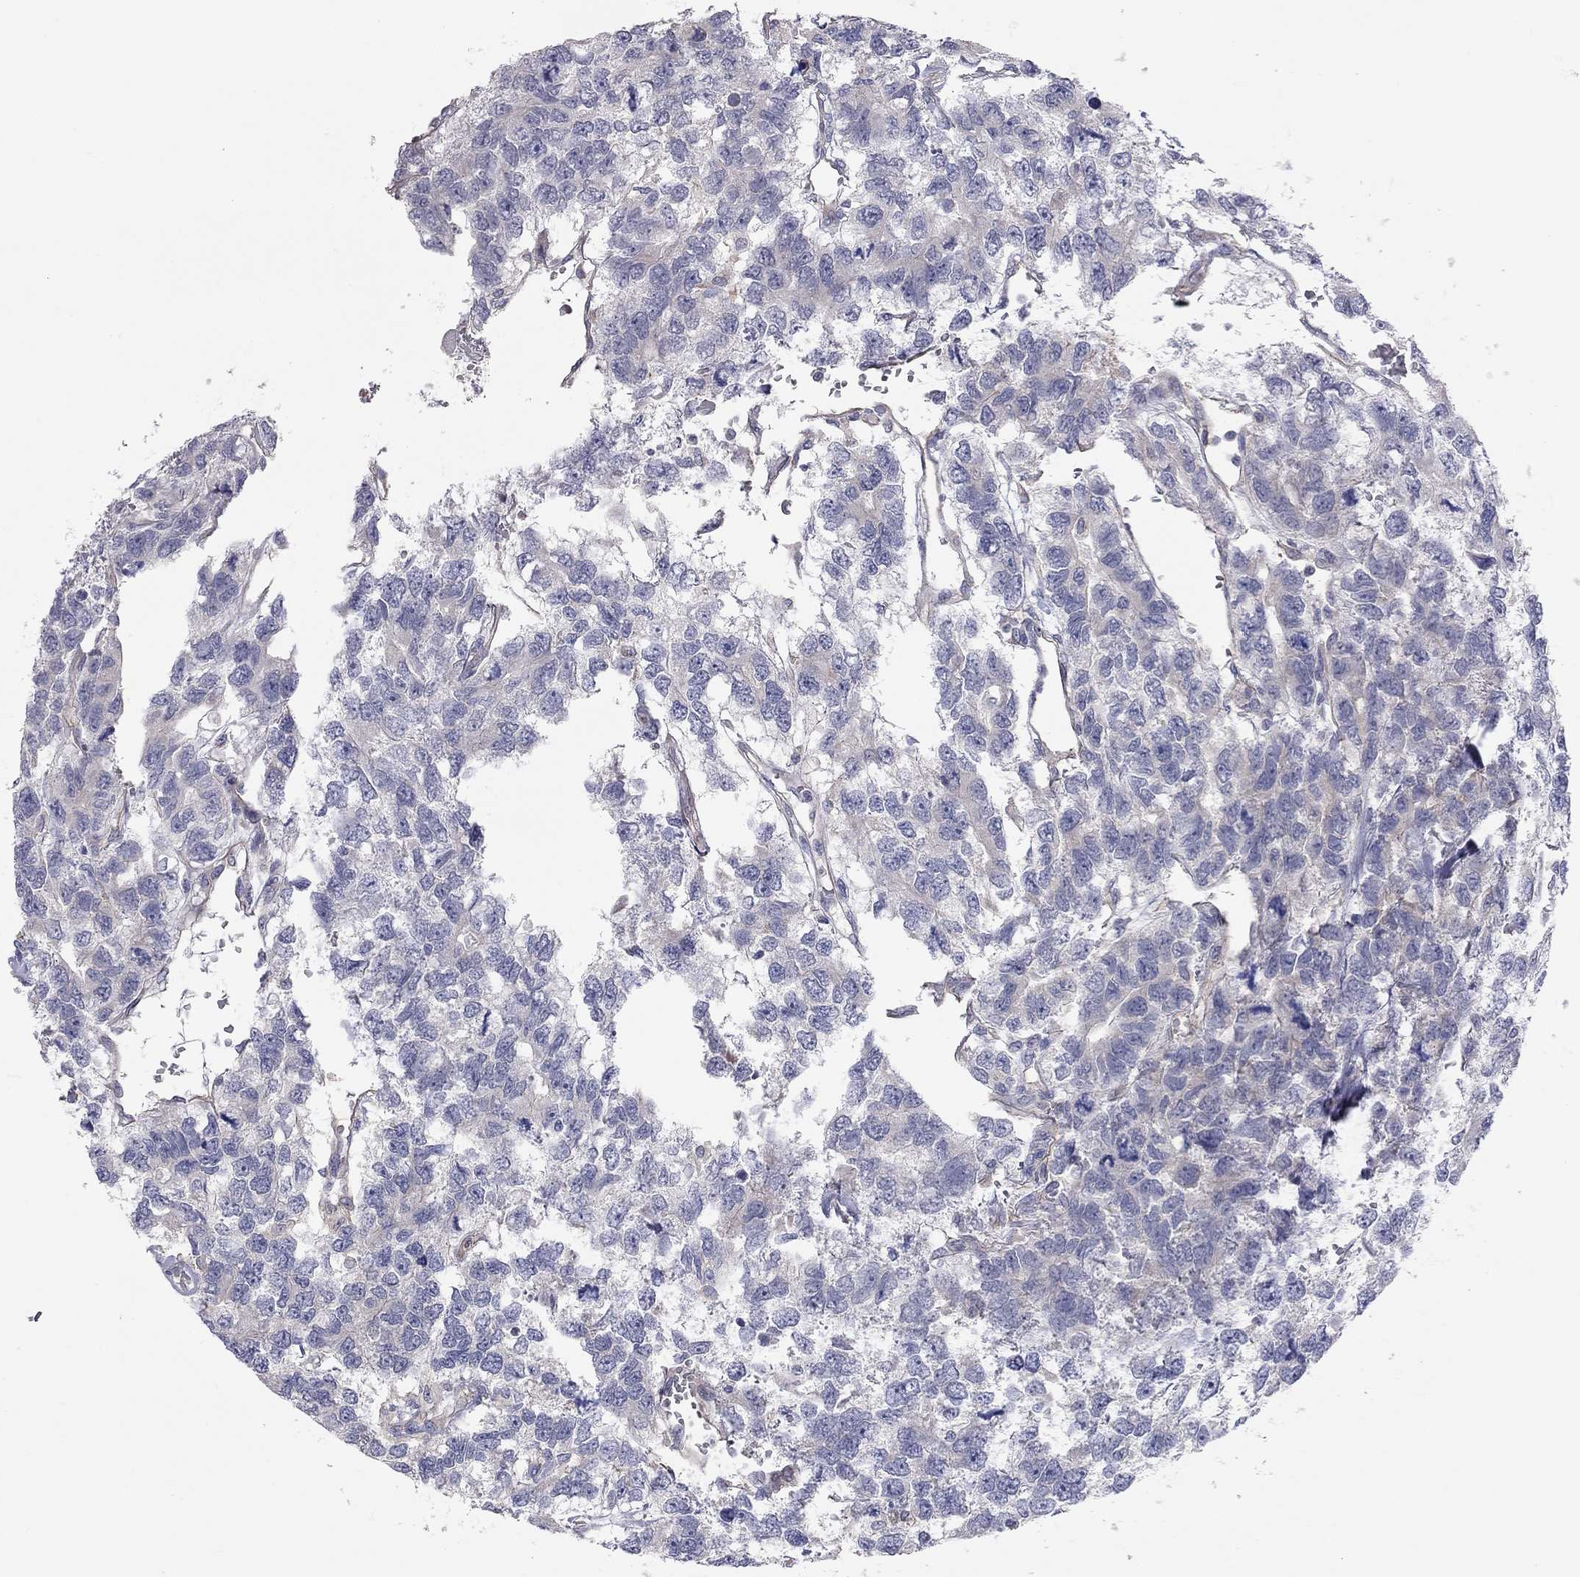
{"staining": {"intensity": "negative", "quantity": "none", "location": "none"}, "tissue": "testis cancer", "cell_type": "Tumor cells", "image_type": "cancer", "snomed": [{"axis": "morphology", "description": "Seminoma, NOS"}, {"axis": "topography", "description": "Testis"}], "caption": "Immunohistochemical staining of human testis seminoma displays no significant expression in tumor cells.", "gene": "GPRC5B", "patient": {"sex": "male", "age": 52}}